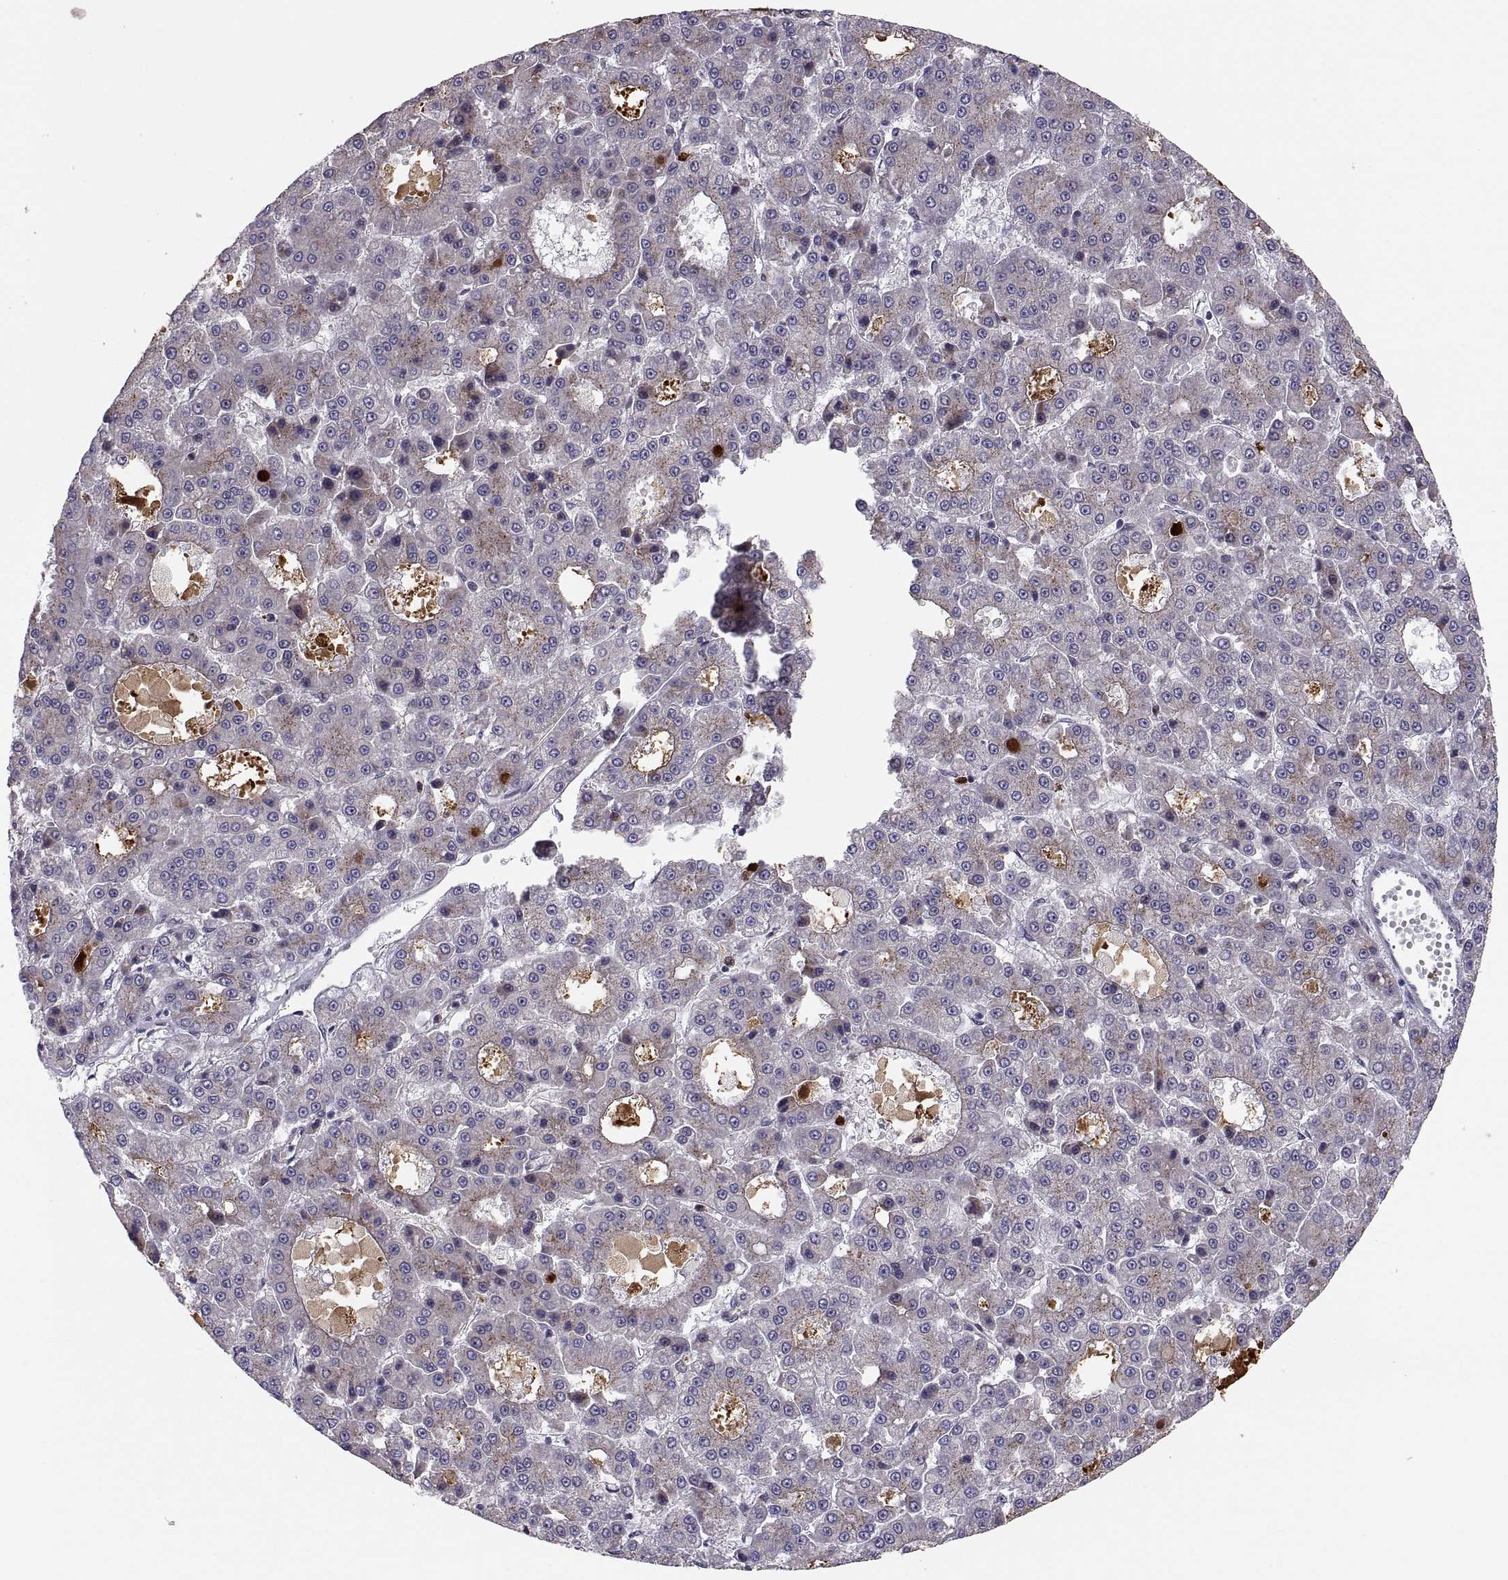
{"staining": {"intensity": "negative", "quantity": "none", "location": "none"}, "tissue": "liver cancer", "cell_type": "Tumor cells", "image_type": "cancer", "snomed": [{"axis": "morphology", "description": "Carcinoma, Hepatocellular, NOS"}, {"axis": "topography", "description": "Liver"}], "caption": "An image of human liver hepatocellular carcinoma is negative for staining in tumor cells.", "gene": "TESC", "patient": {"sex": "male", "age": 70}}